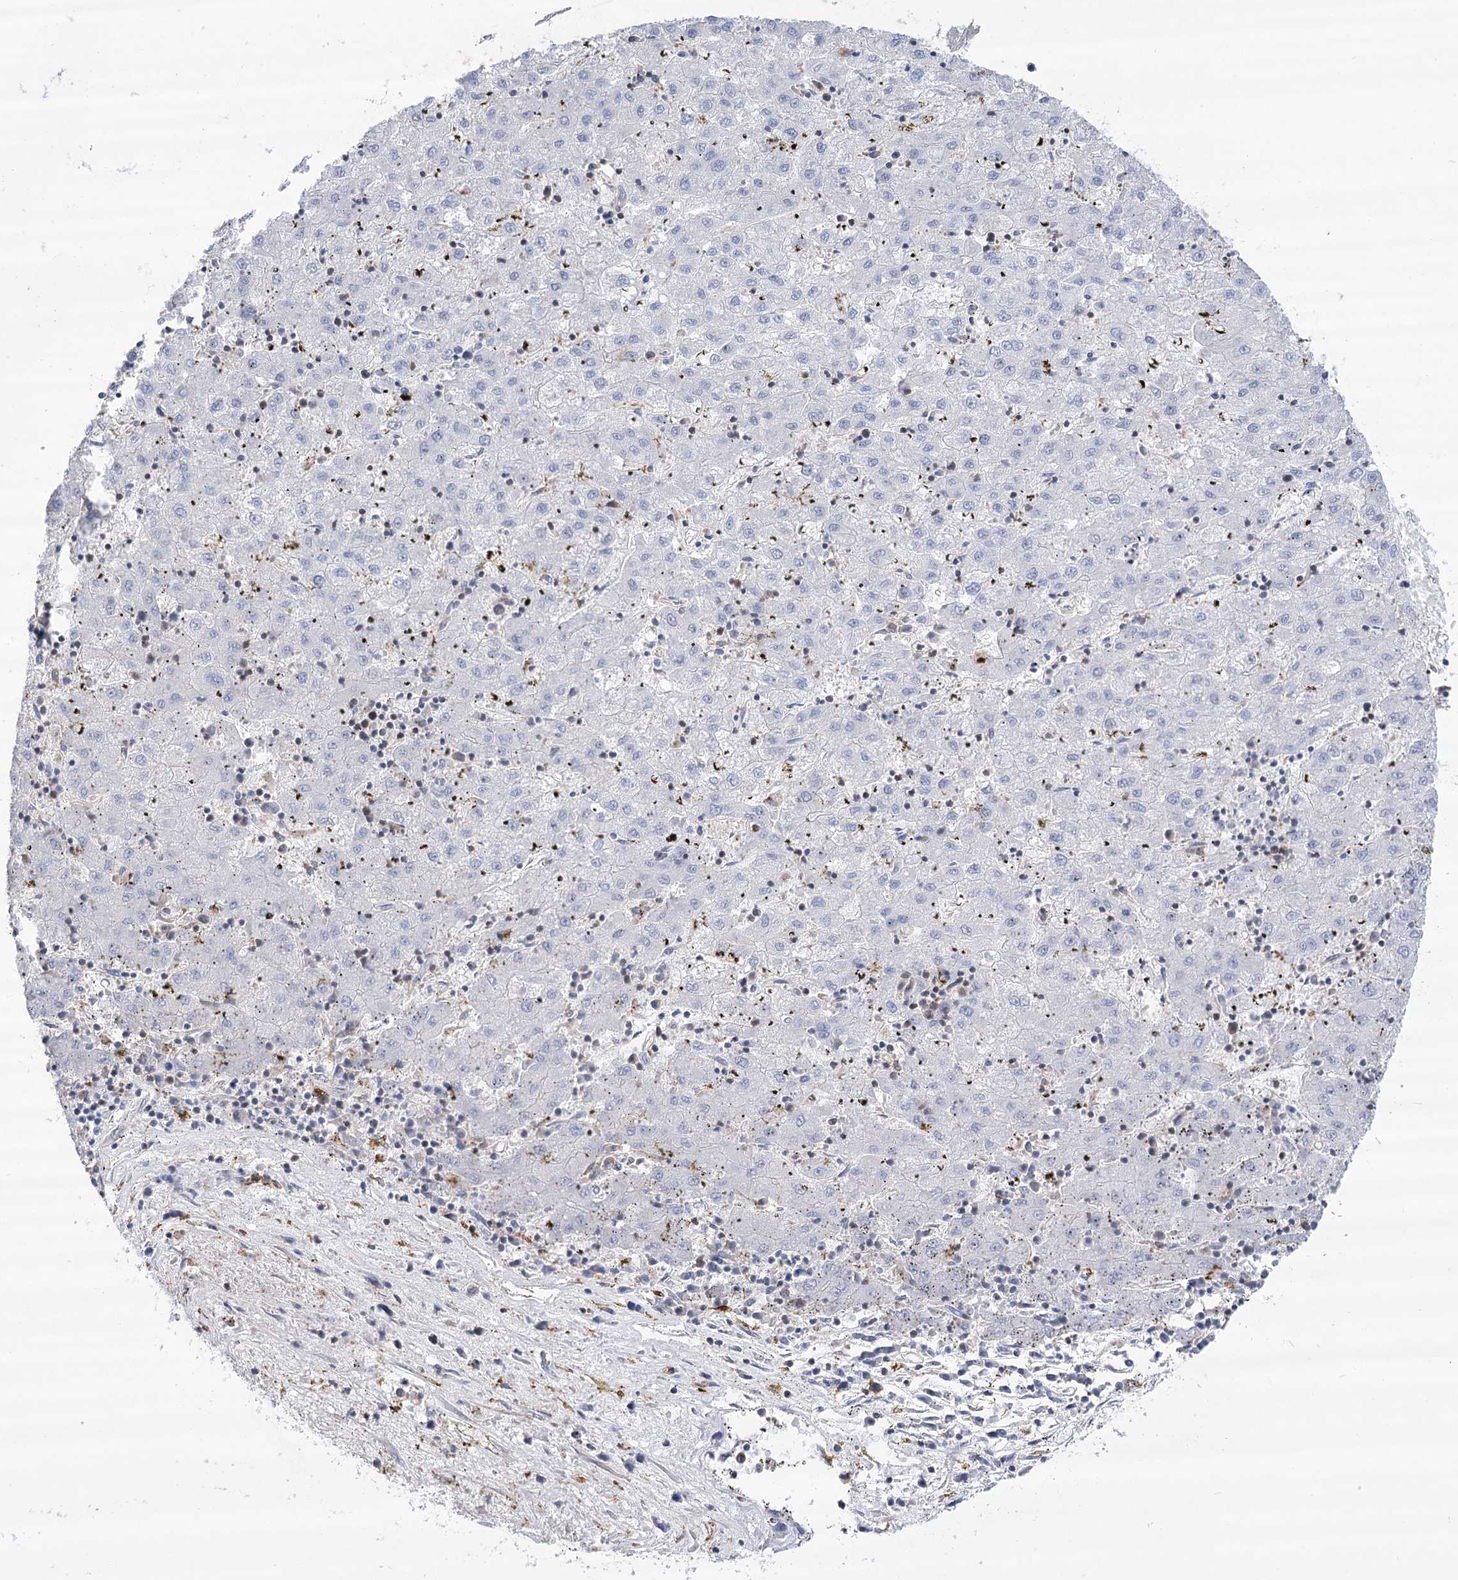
{"staining": {"intensity": "negative", "quantity": "none", "location": "none"}, "tissue": "liver cancer", "cell_type": "Tumor cells", "image_type": "cancer", "snomed": [{"axis": "morphology", "description": "Carcinoma, Hepatocellular, NOS"}, {"axis": "topography", "description": "Liver"}], "caption": "Hepatocellular carcinoma (liver) stained for a protein using immunohistochemistry (IHC) shows no expression tumor cells.", "gene": "VPS37B", "patient": {"sex": "male", "age": 72}}